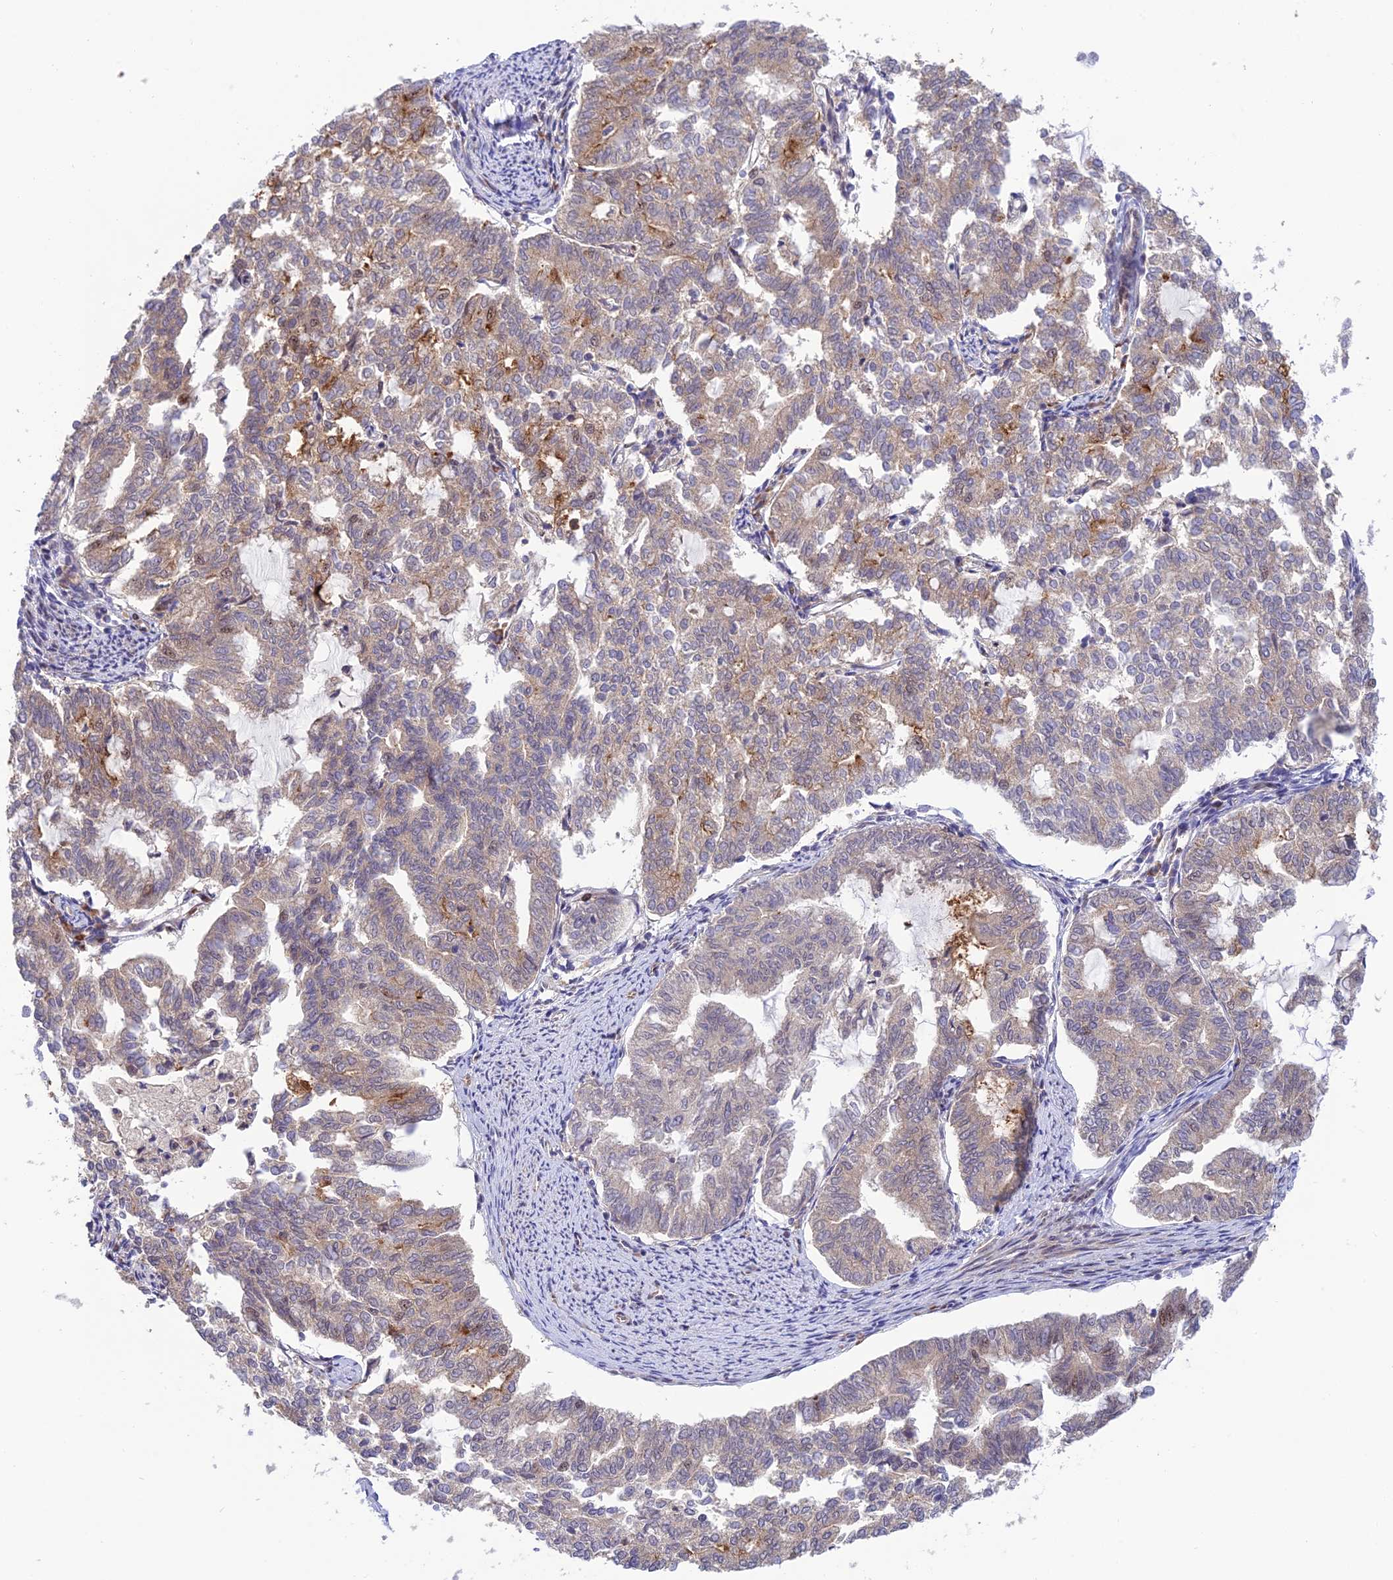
{"staining": {"intensity": "weak", "quantity": "<25%", "location": "cytoplasmic/membranous"}, "tissue": "endometrial cancer", "cell_type": "Tumor cells", "image_type": "cancer", "snomed": [{"axis": "morphology", "description": "Adenocarcinoma, NOS"}, {"axis": "topography", "description": "Endometrium"}], "caption": "An IHC image of adenocarcinoma (endometrial) is shown. There is no staining in tumor cells of adenocarcinoma (endometrial).", "gene": "ZNF584", "patient": {"sex": "female", "age": 79}}